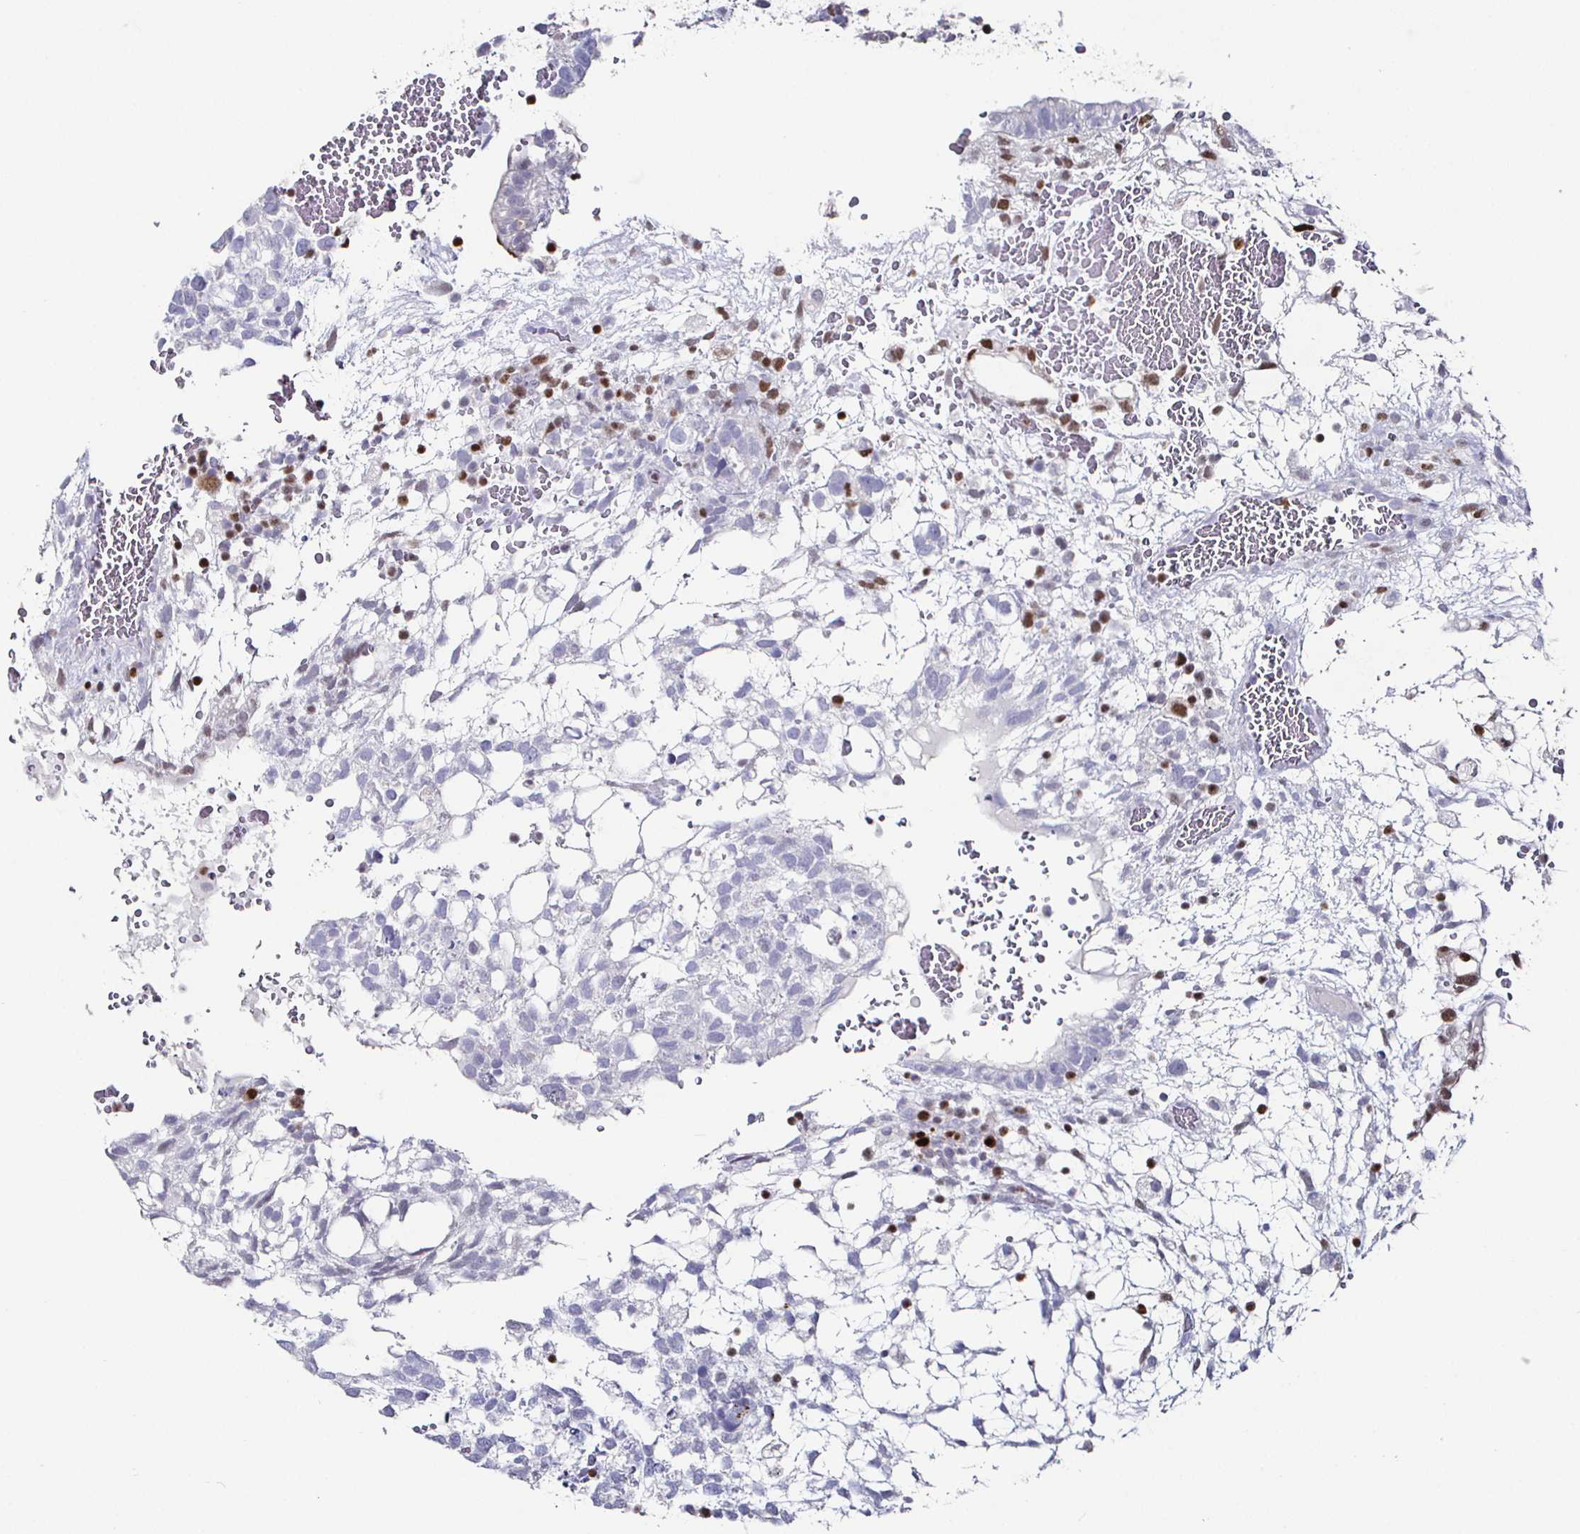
{"staining": {"intensity": "negative", "quantity": "none", "location": "none"}, "tissue": "testis cancer", "cell_type": "Tumor cells", "image_type": "cancer", "snomed": [{"axis": "morphology", "description": "Carcinoma, Embryonal, NOS"}, {"axis": "topography", "description": "Testis"}], "caption": "DAB immunohistochemical staining of testis cancer (embryonal carcinoma) shows no significant positivity in tumor cells. (Stains: DAB (3,3'-diaminobenzidine) IHC with hematoxylin counter stain, Microscopy: brightfield microscopy at high magnification).", "gene": "RUNX2", "patient": {"sex": "male", "age": 32}}